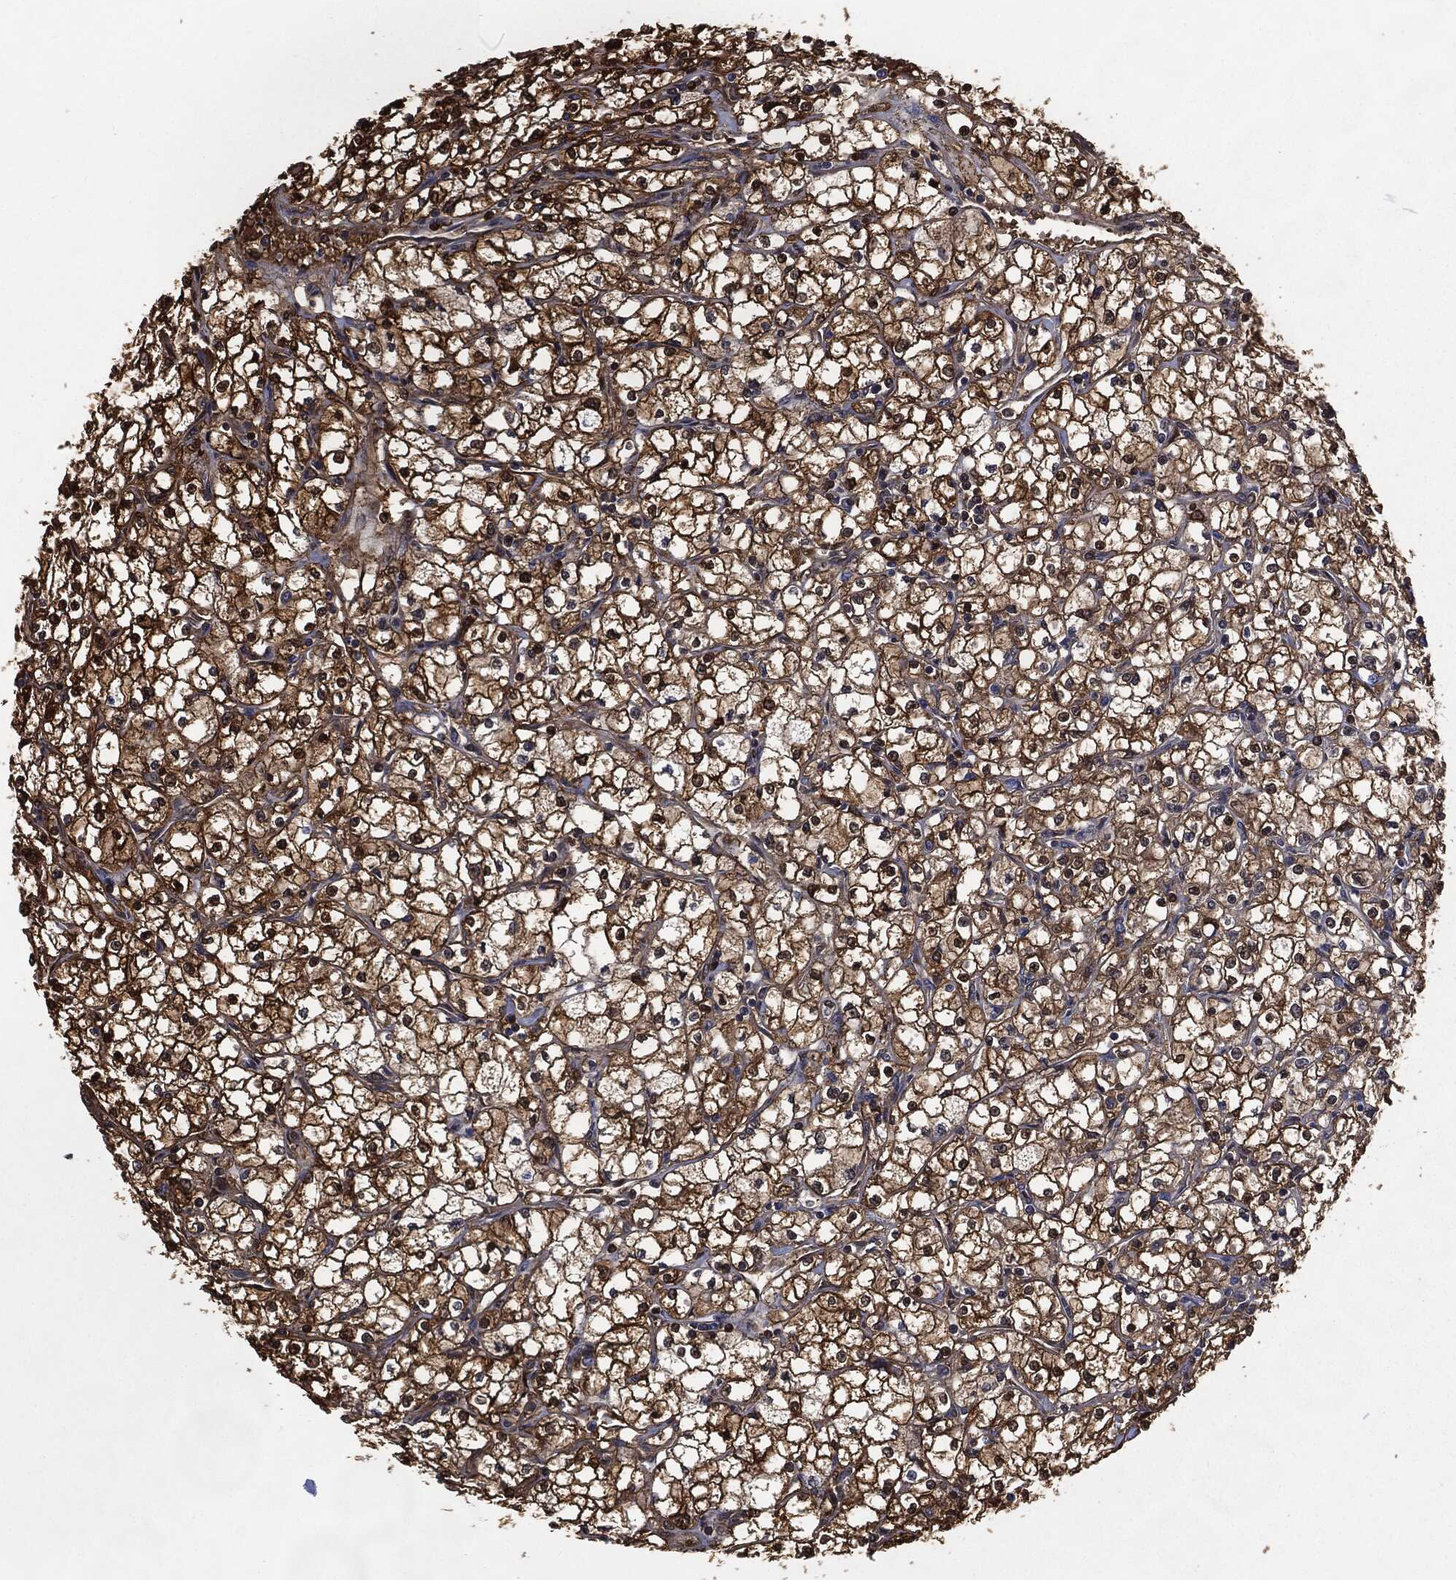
{"staining": {"intensity": "strong", "quantity": ">75%", "location": "cytoplasmic/membranous"}, "tissue": "renal cancer", "cell_type": "Tumor cells", "image_type": "cancer", "snomed": [{"axis": "morphology", "description": "Adenocarcinoma, NOS"}, {"axis": "topography", "description": "Kidney"}], "caption": "This image exhibits IHC staining of human adenocarcinoma (renal), with high strong cytoplasmic/membranous staining in approximately >75% of tumor cells.", "gene": "PRDX4", "patient": {"sex": "male", "age": 67}}